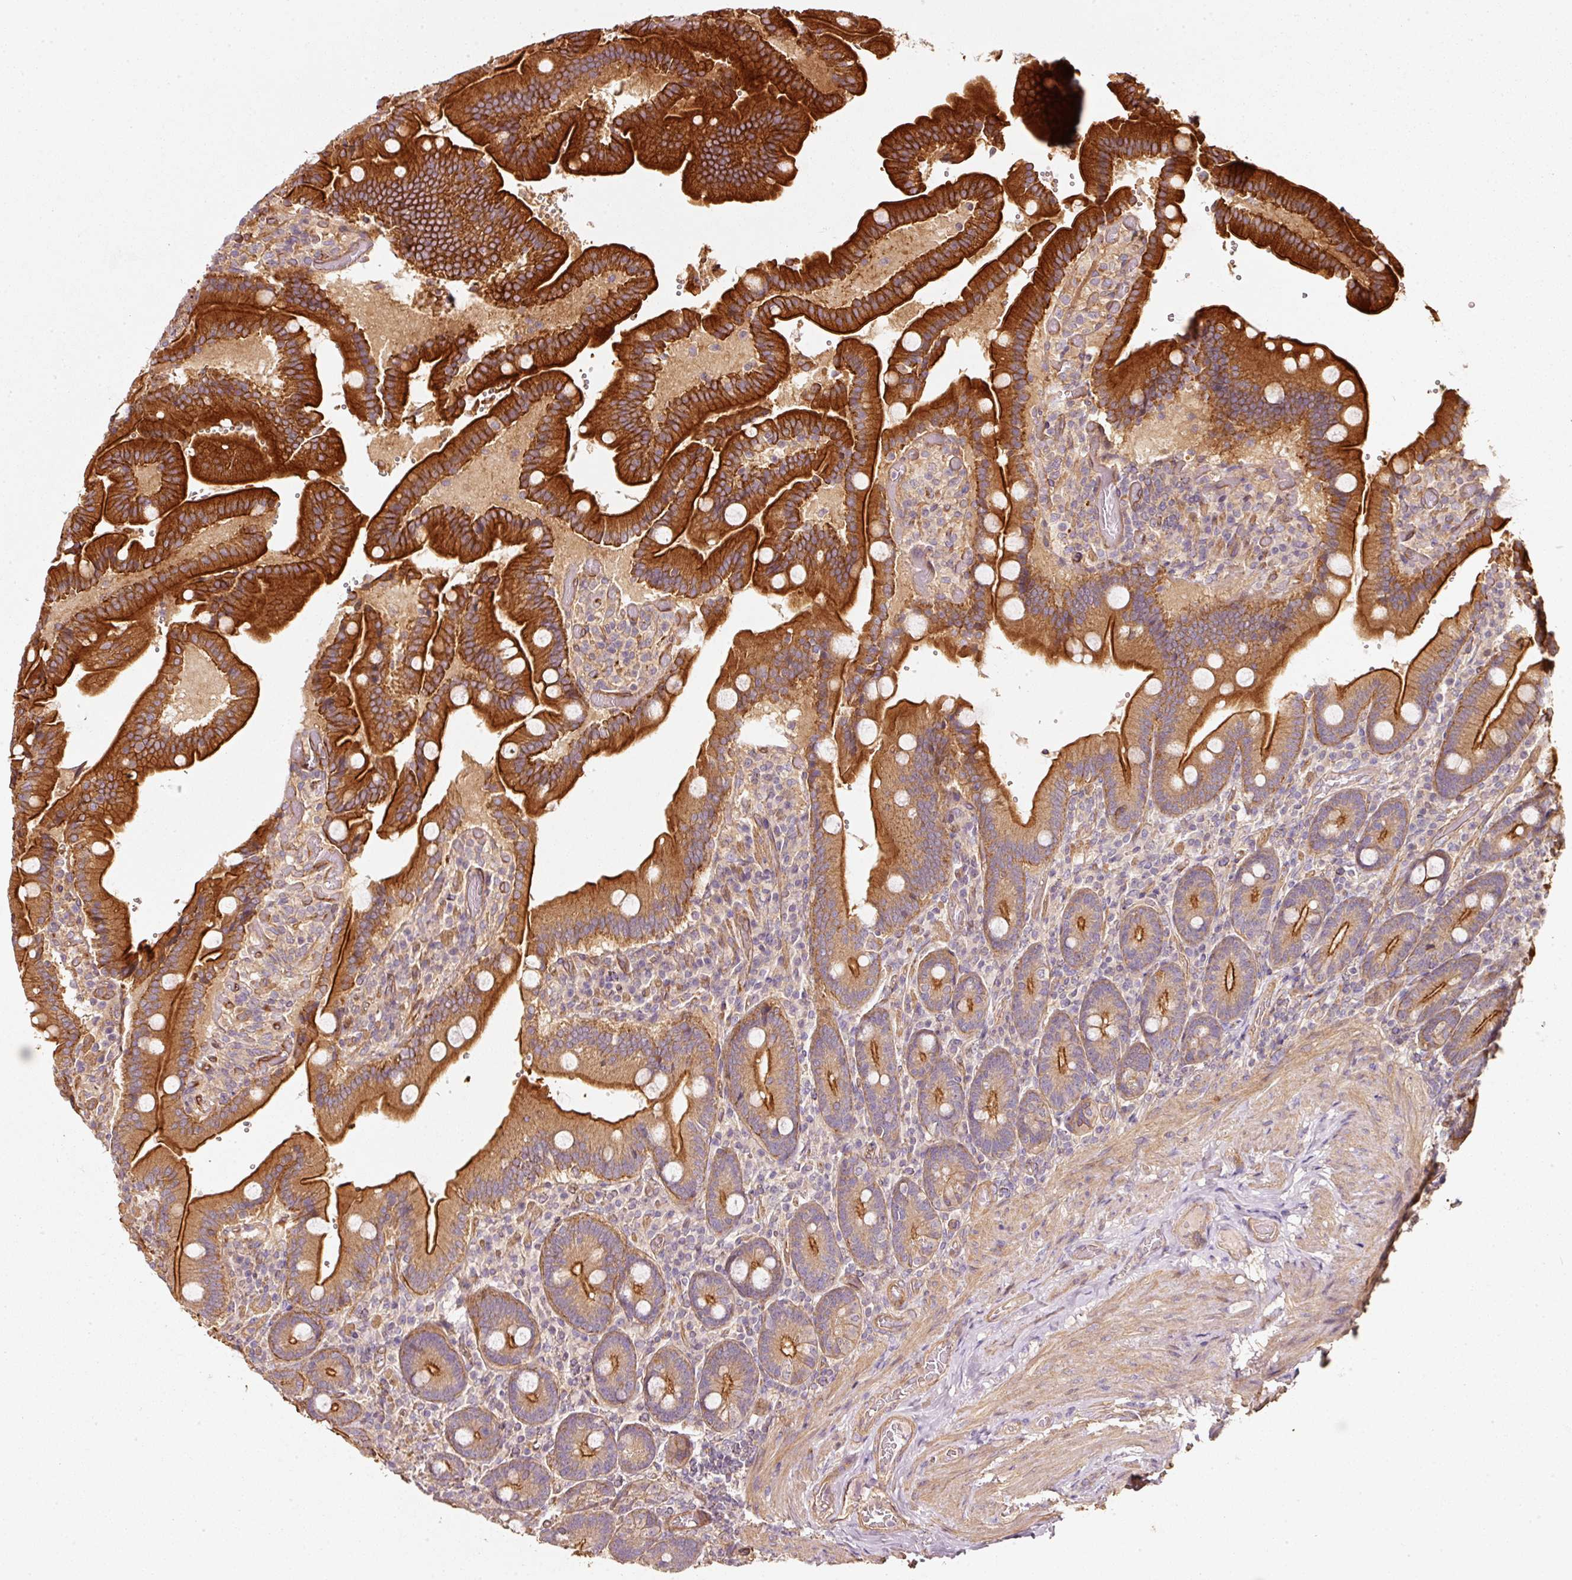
{"staining": {"intensity": "strong", "quantity": "25%-75%", "location": "cytoplasmic/membranous"}, "tissue": "duodenum", "cell_type": "Glandular cells", "image_type": "normal", "snomed": [{"axis": "morphology", "description": "Normal tissue, NOS"}, {"axis": "topography", "description": "Duodenum"}], "caption": "Duodenum stained with DAB immunohistochemistry displays high levels of strong cytoplasmic/membranous staining in approximately 25%-75% of glandular cells.", "gene": "CEP95", "patient": {"sex": "female", "age": 62}}